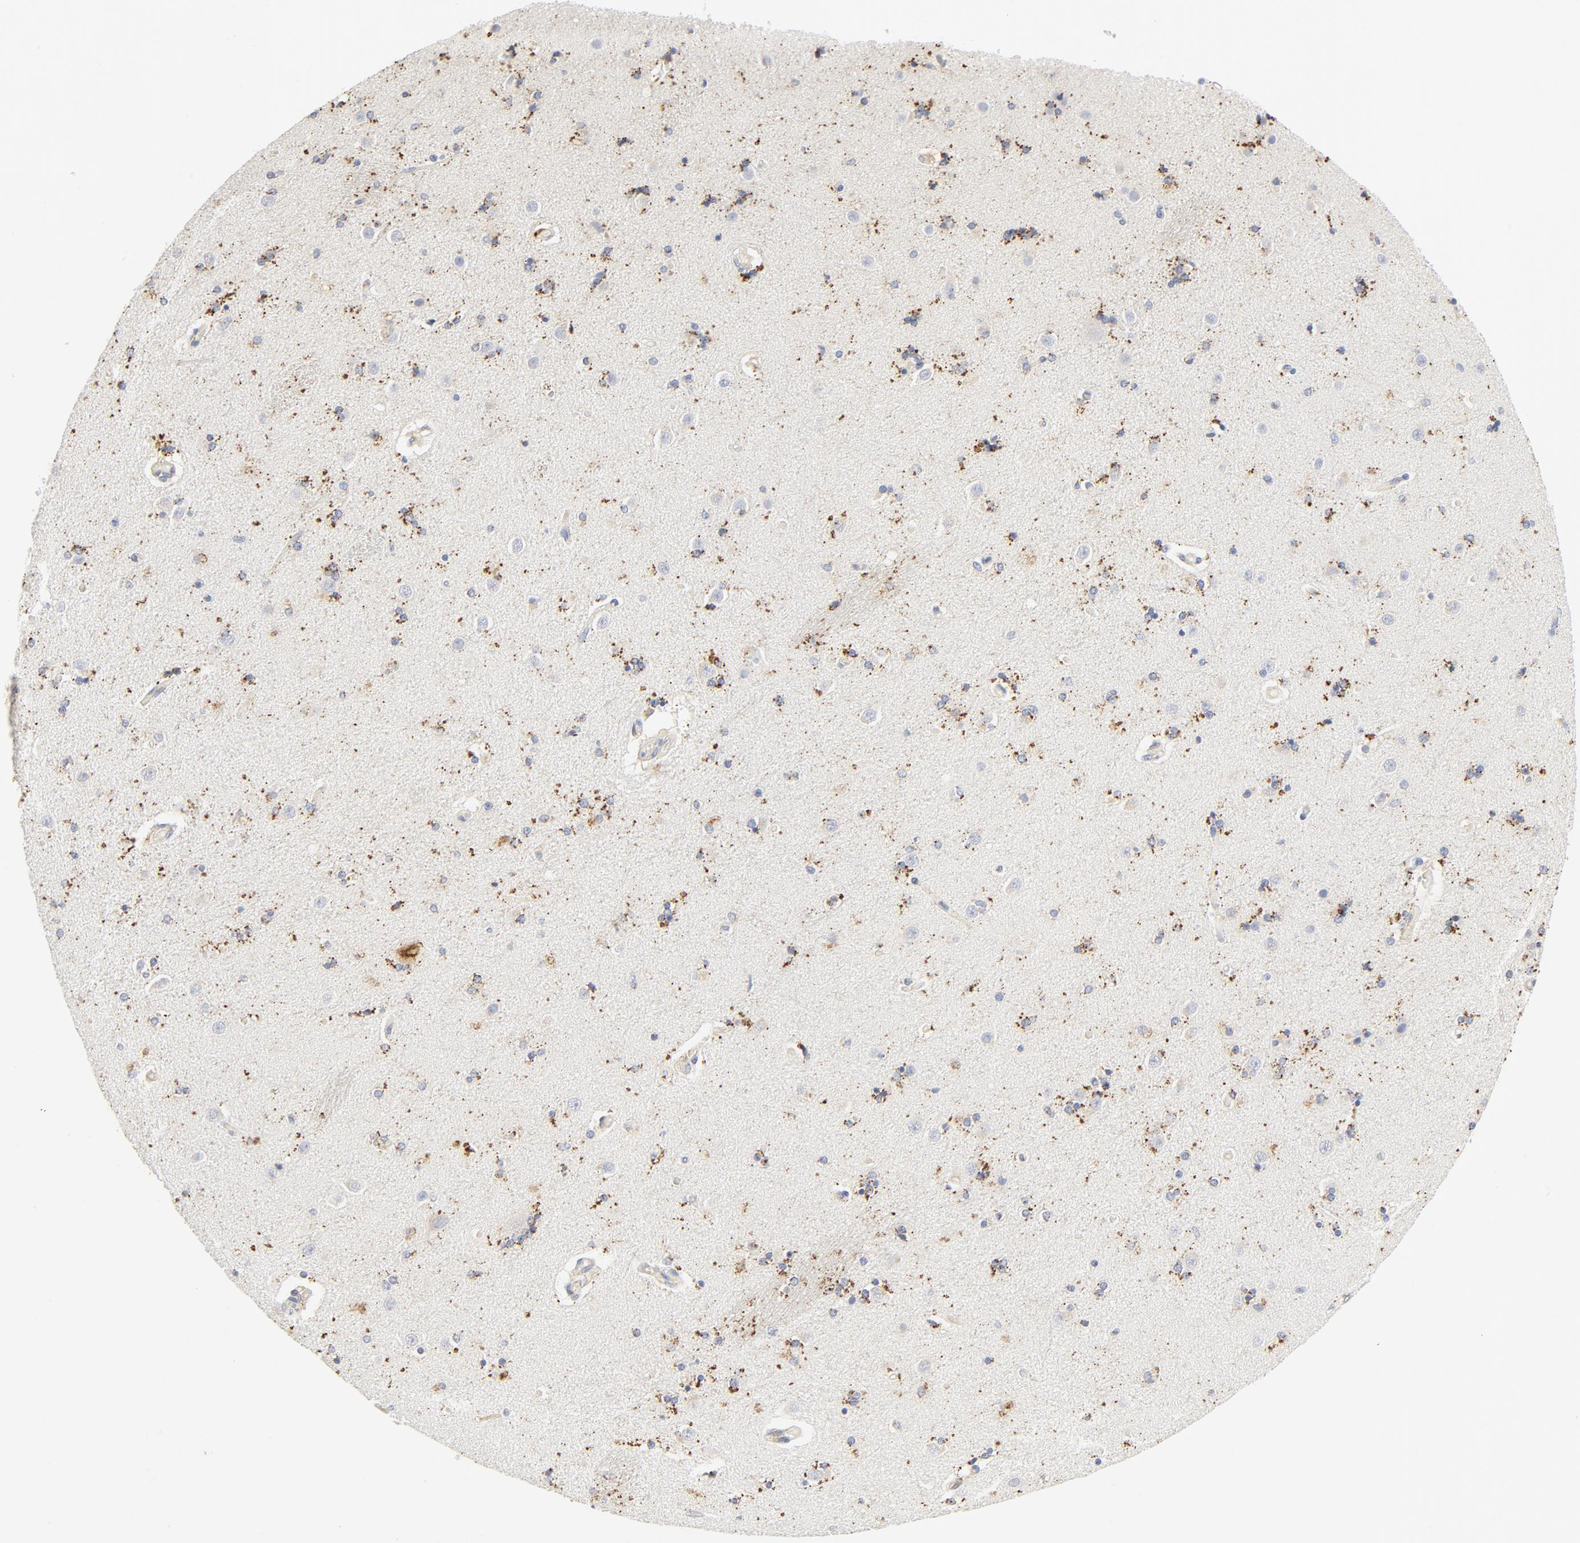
{"staining": {"intensity": "negative", "quantity": "none", "location": "none"}, "tissue": "caudate", "cell_type": "Glial cells", "image_type": "normal", "snomed": [{"axis": "morphology", "description": "Normal tissue, NOS"}, {"axis": "topography", "description": "Lateral ventricle wall"}], "caption": "Micrograph shows no significant protein staining in glial cells of normal caudate.", "gene": "MAGEB17", "patient": {"sex": "female", "age": 54}}